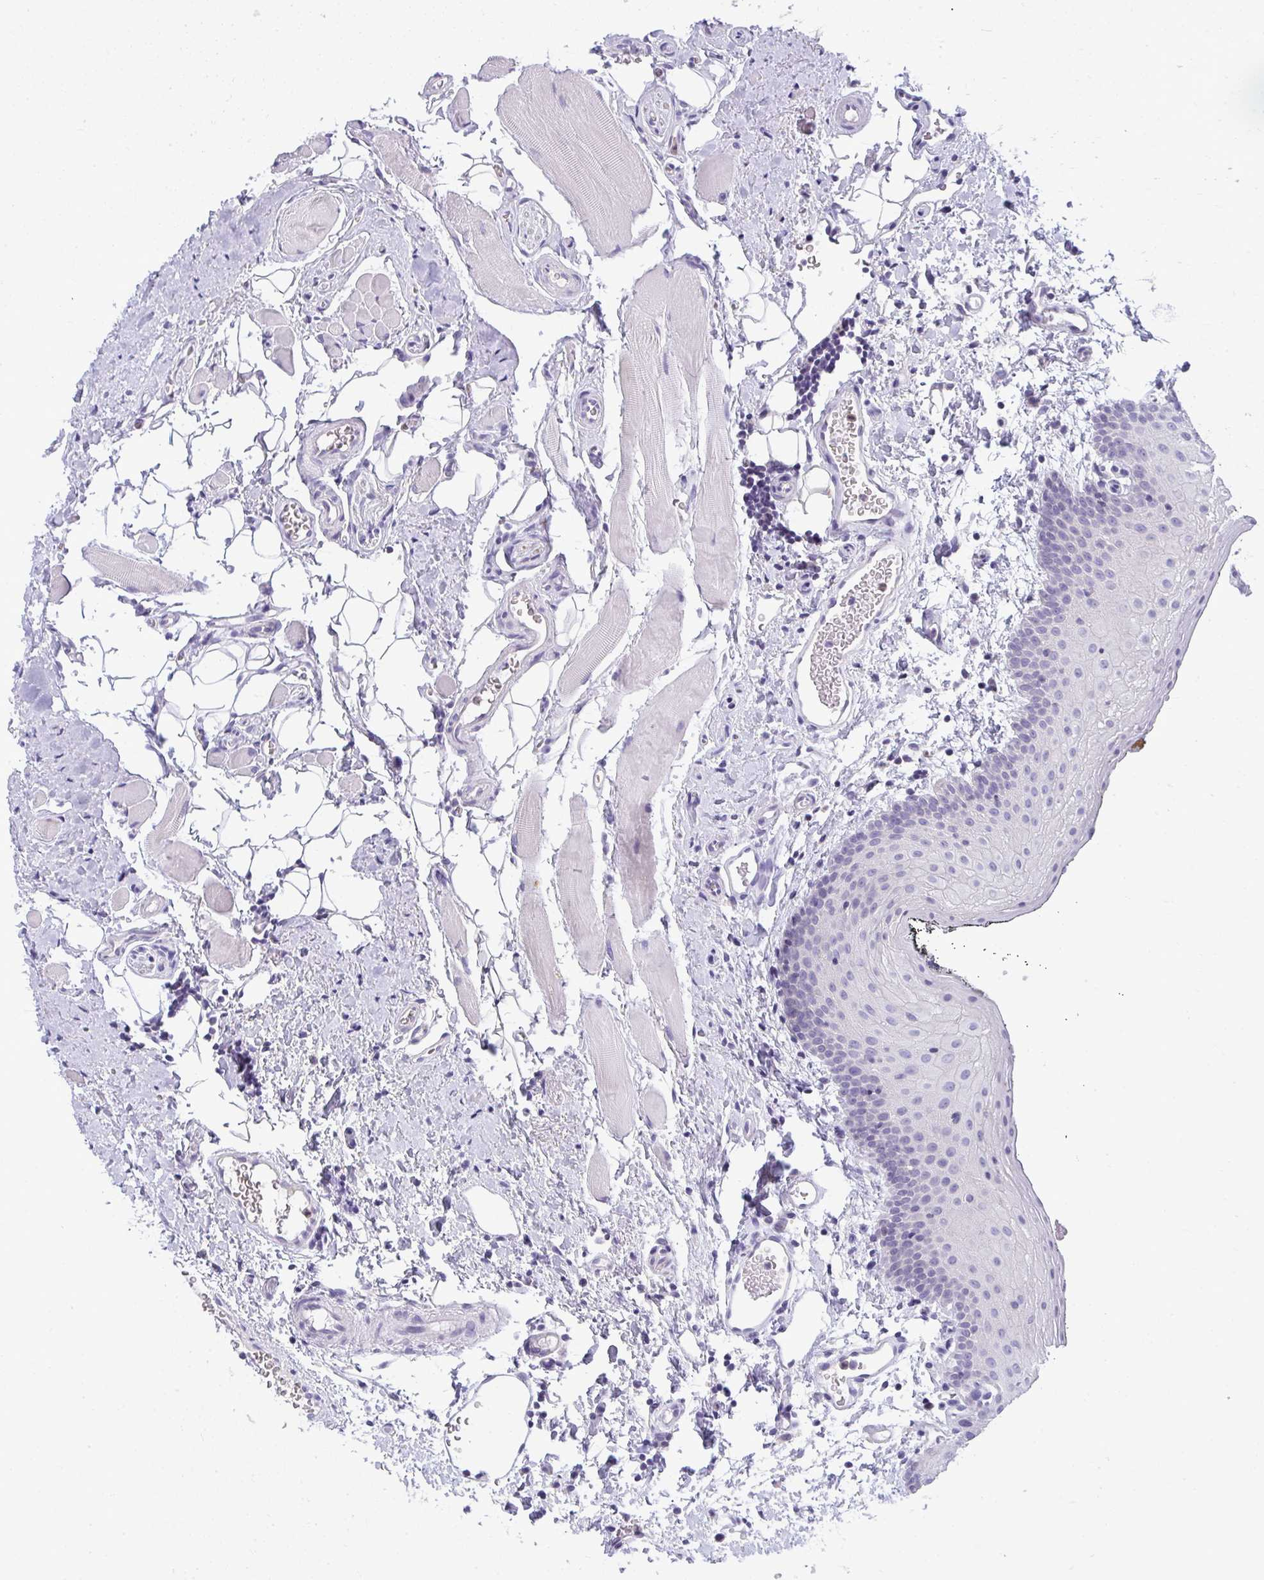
{"staining": {"intensity": "negative", "quantity": "none", "location": "none"}, "tissue": "oral mucosa", "cell_type": "Squamous epithelial cells", "image_type": "normal", "snomed": [{"axis": "morphology", "description": "Normal tissue, NOS"}, {"axis": "morphology", "description": "Squamous cell carcinoma, NOS"}, {"axis": "topography", "description": "Oral tissue"}, {"axis": "topography", "description": "Head-Neck"}], "caption": "A high-resolution photomicrograph shows immunohistochemistry (IHC) staining of unremarkable oral mucosa, which shows no significant positivity in squamous epithelial cells.", "gene": "VPS4B", "patient": {"sex": "male", "age": 58}}